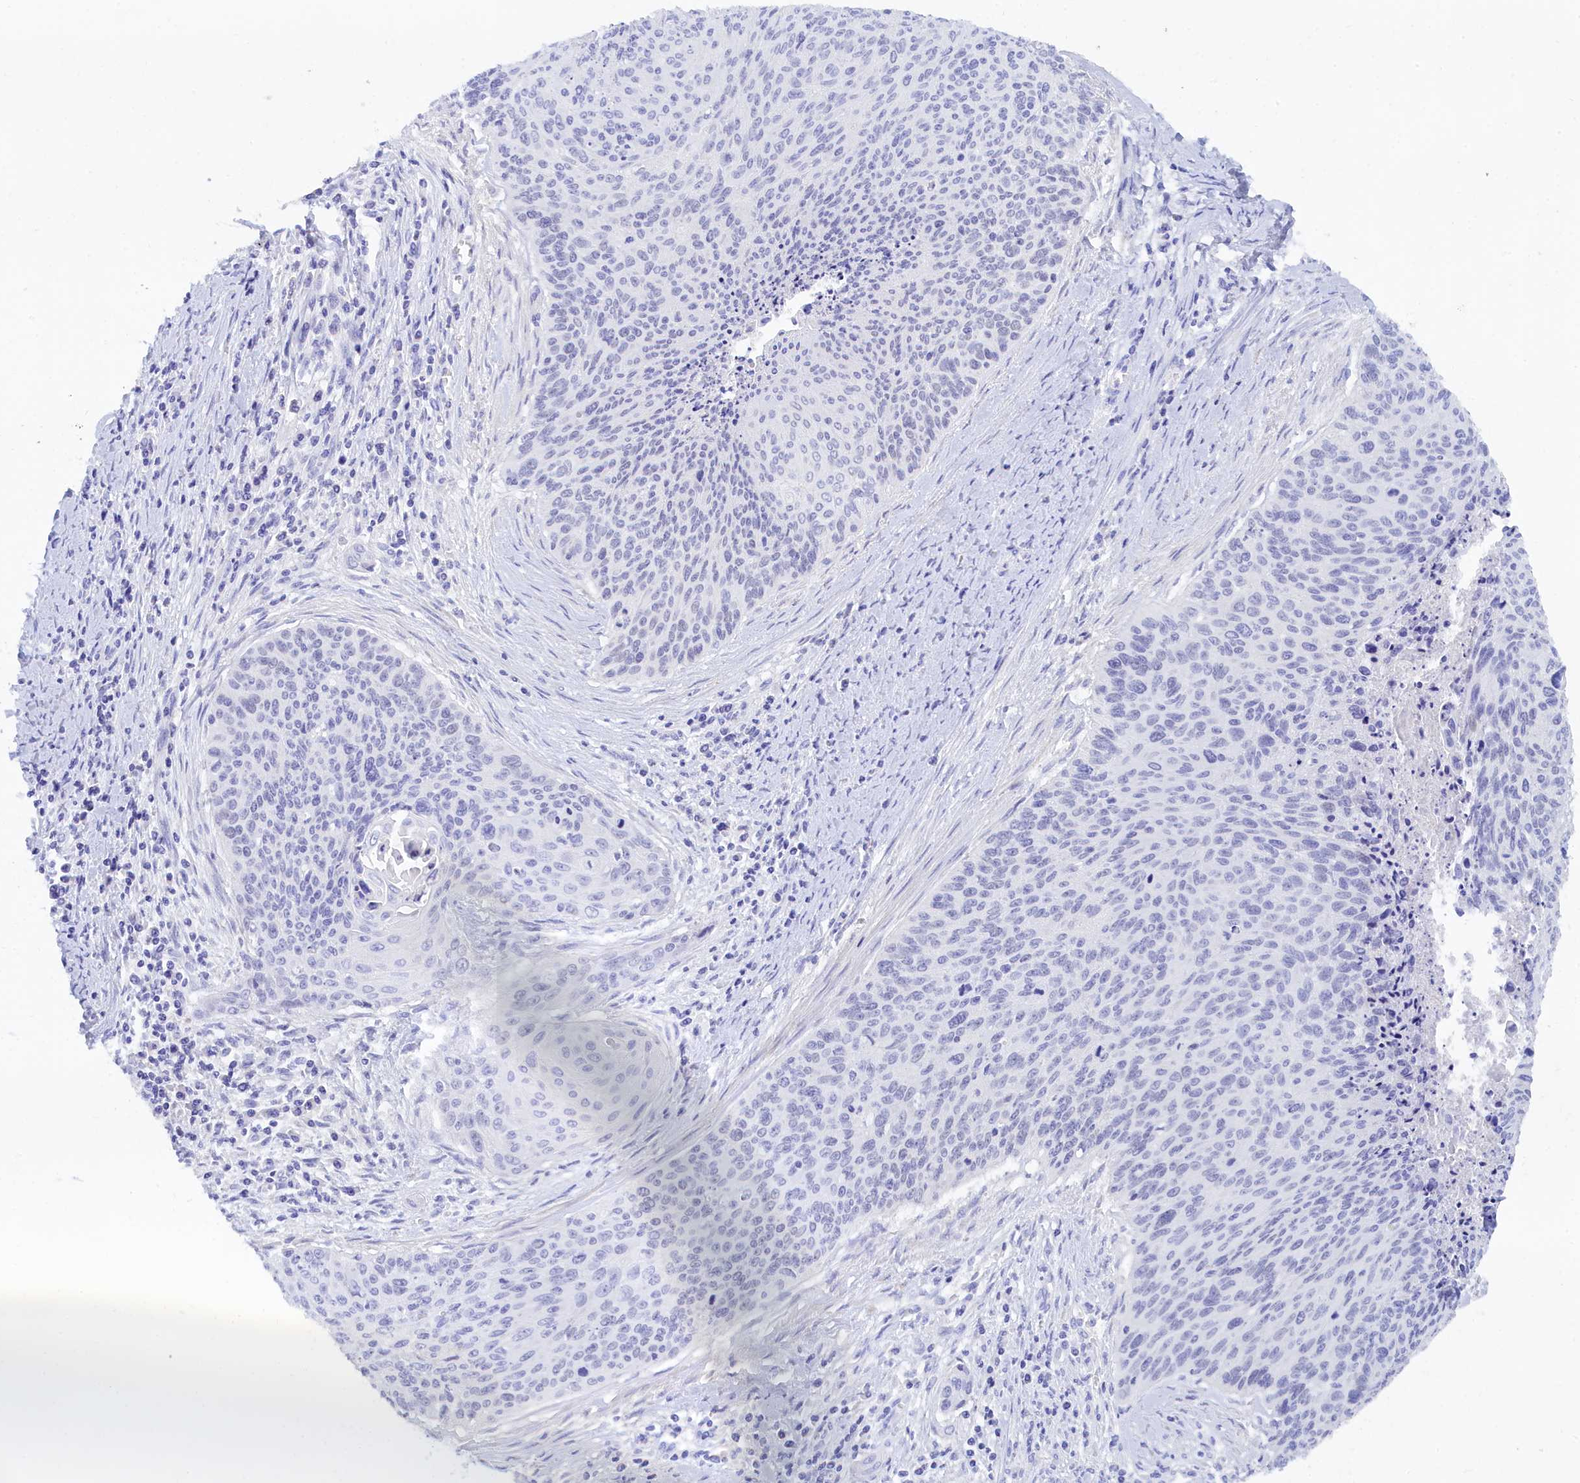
{"staining": {"intensity": "weak", "quantity": "<25%", "location": "nuclear"}, "tissue": "cervical cancer", "cell_type": "Tumor cells", "image_type": "cancer", "snomed": [{"axis": "morphology", "description": "Squamous cell carcinoma, NOS"}, {"axis": "topography", "description": "Cervix"}], "caption": "Immunohistochemical staining of human squamous cell carcinoma (cervical) reveals no significant positivity in tumor cells. Nuclei are stained in blue.", "gene": "TRIM10", "patient": {"sex": "female", "age": 55}}